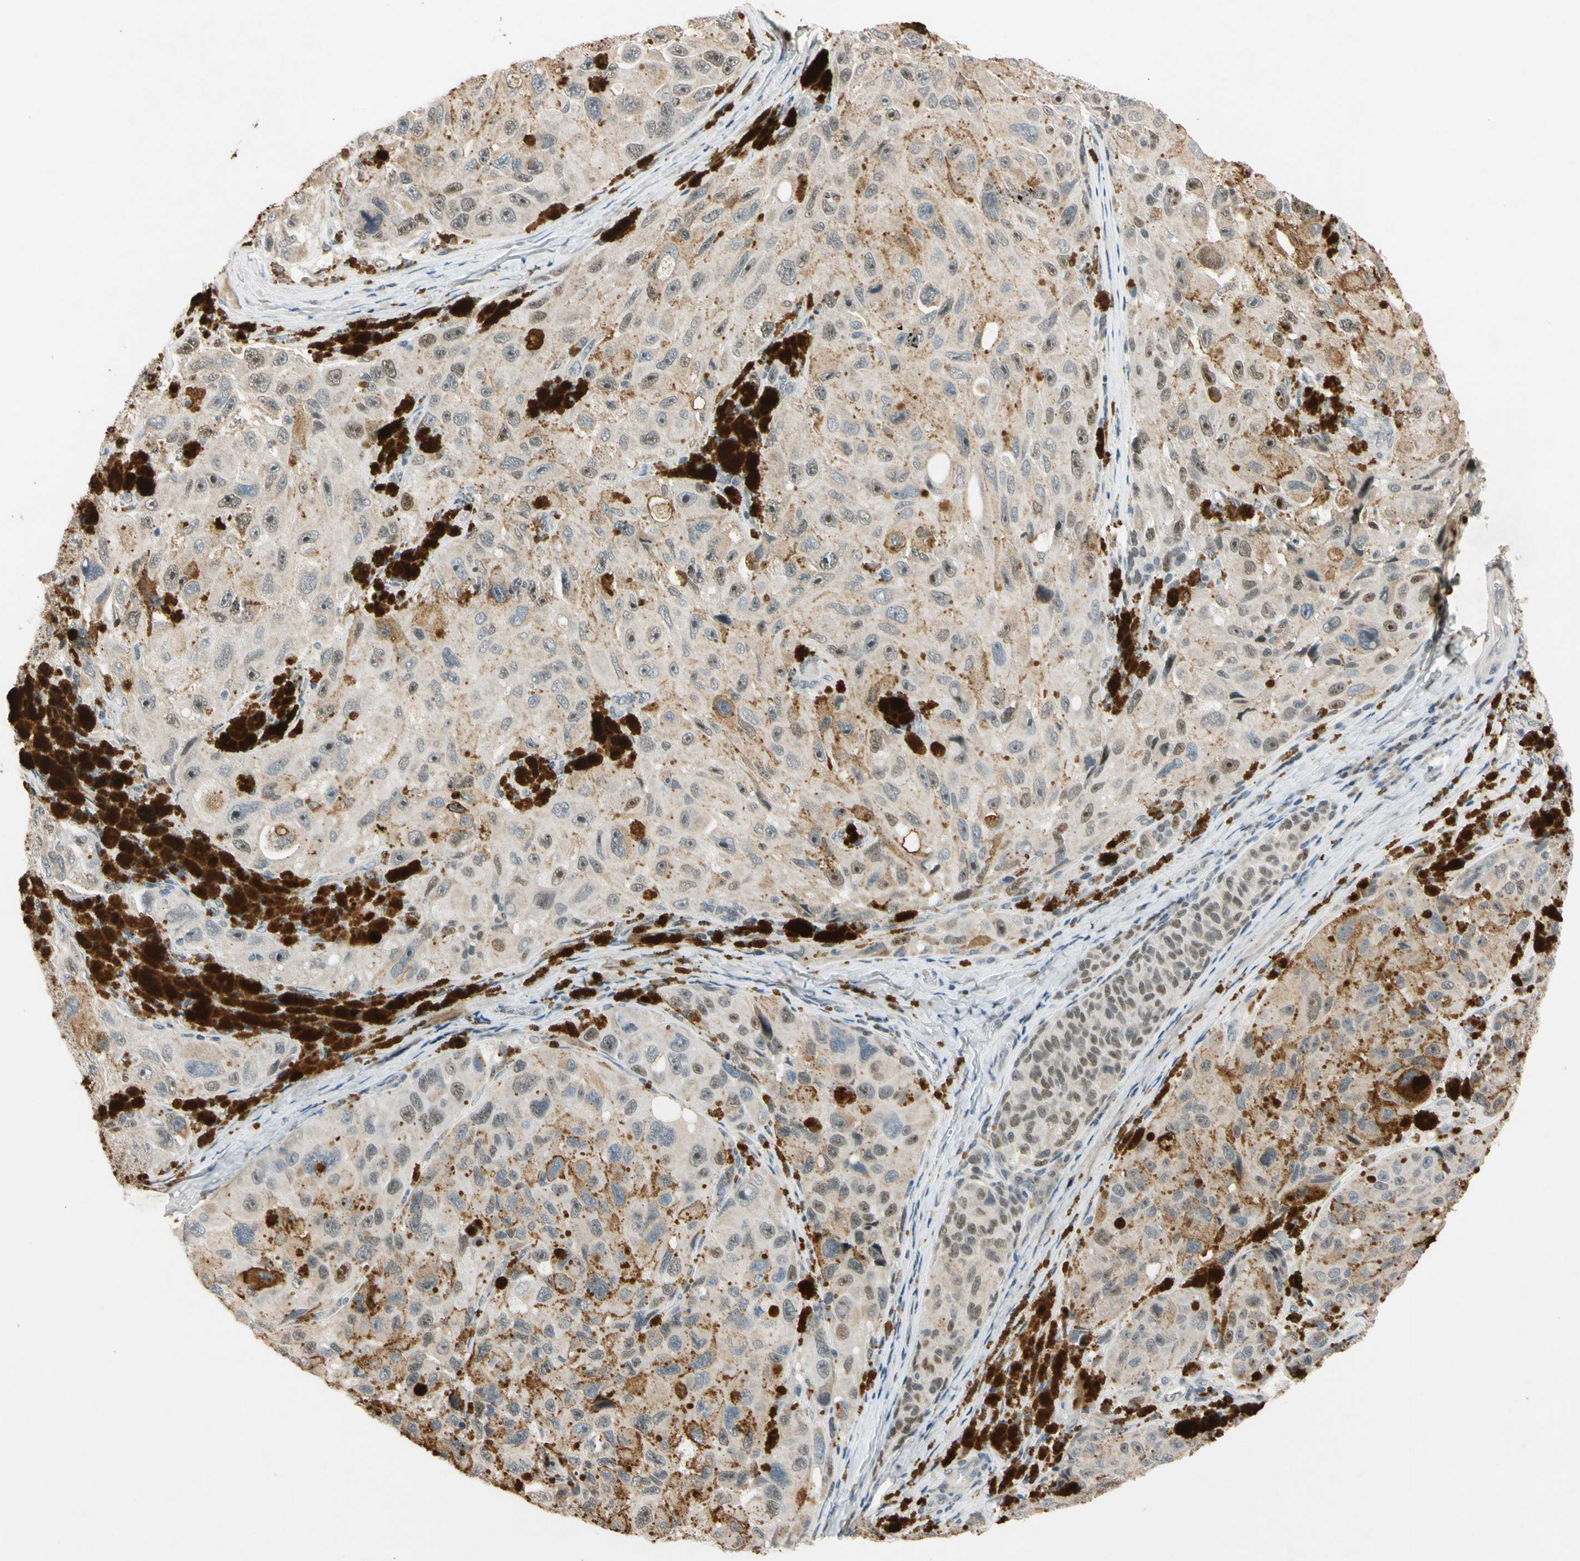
{"staining": {"intensity": "weak", "quantity": ">75%", "location": "cytoplasmic/membranous"}, "tissue": "melanoma", "cell_type": "Tumor cells", "image_type": "cancer", "snomed": [{"axis": "morphology", "description": "Malignant melanoma, NOS"}, {"axis": "topography", "description": "Skin"}], "caption": "DAB (3,3'-diaminobenzidine) immunohistochemical staining of human melanoma demonstrates weak cytoplasmic/membranous protein expression in about >75% of tumor cells.", "gene": "RIOX2", "patient": {"sex": "female", "age": 73}}